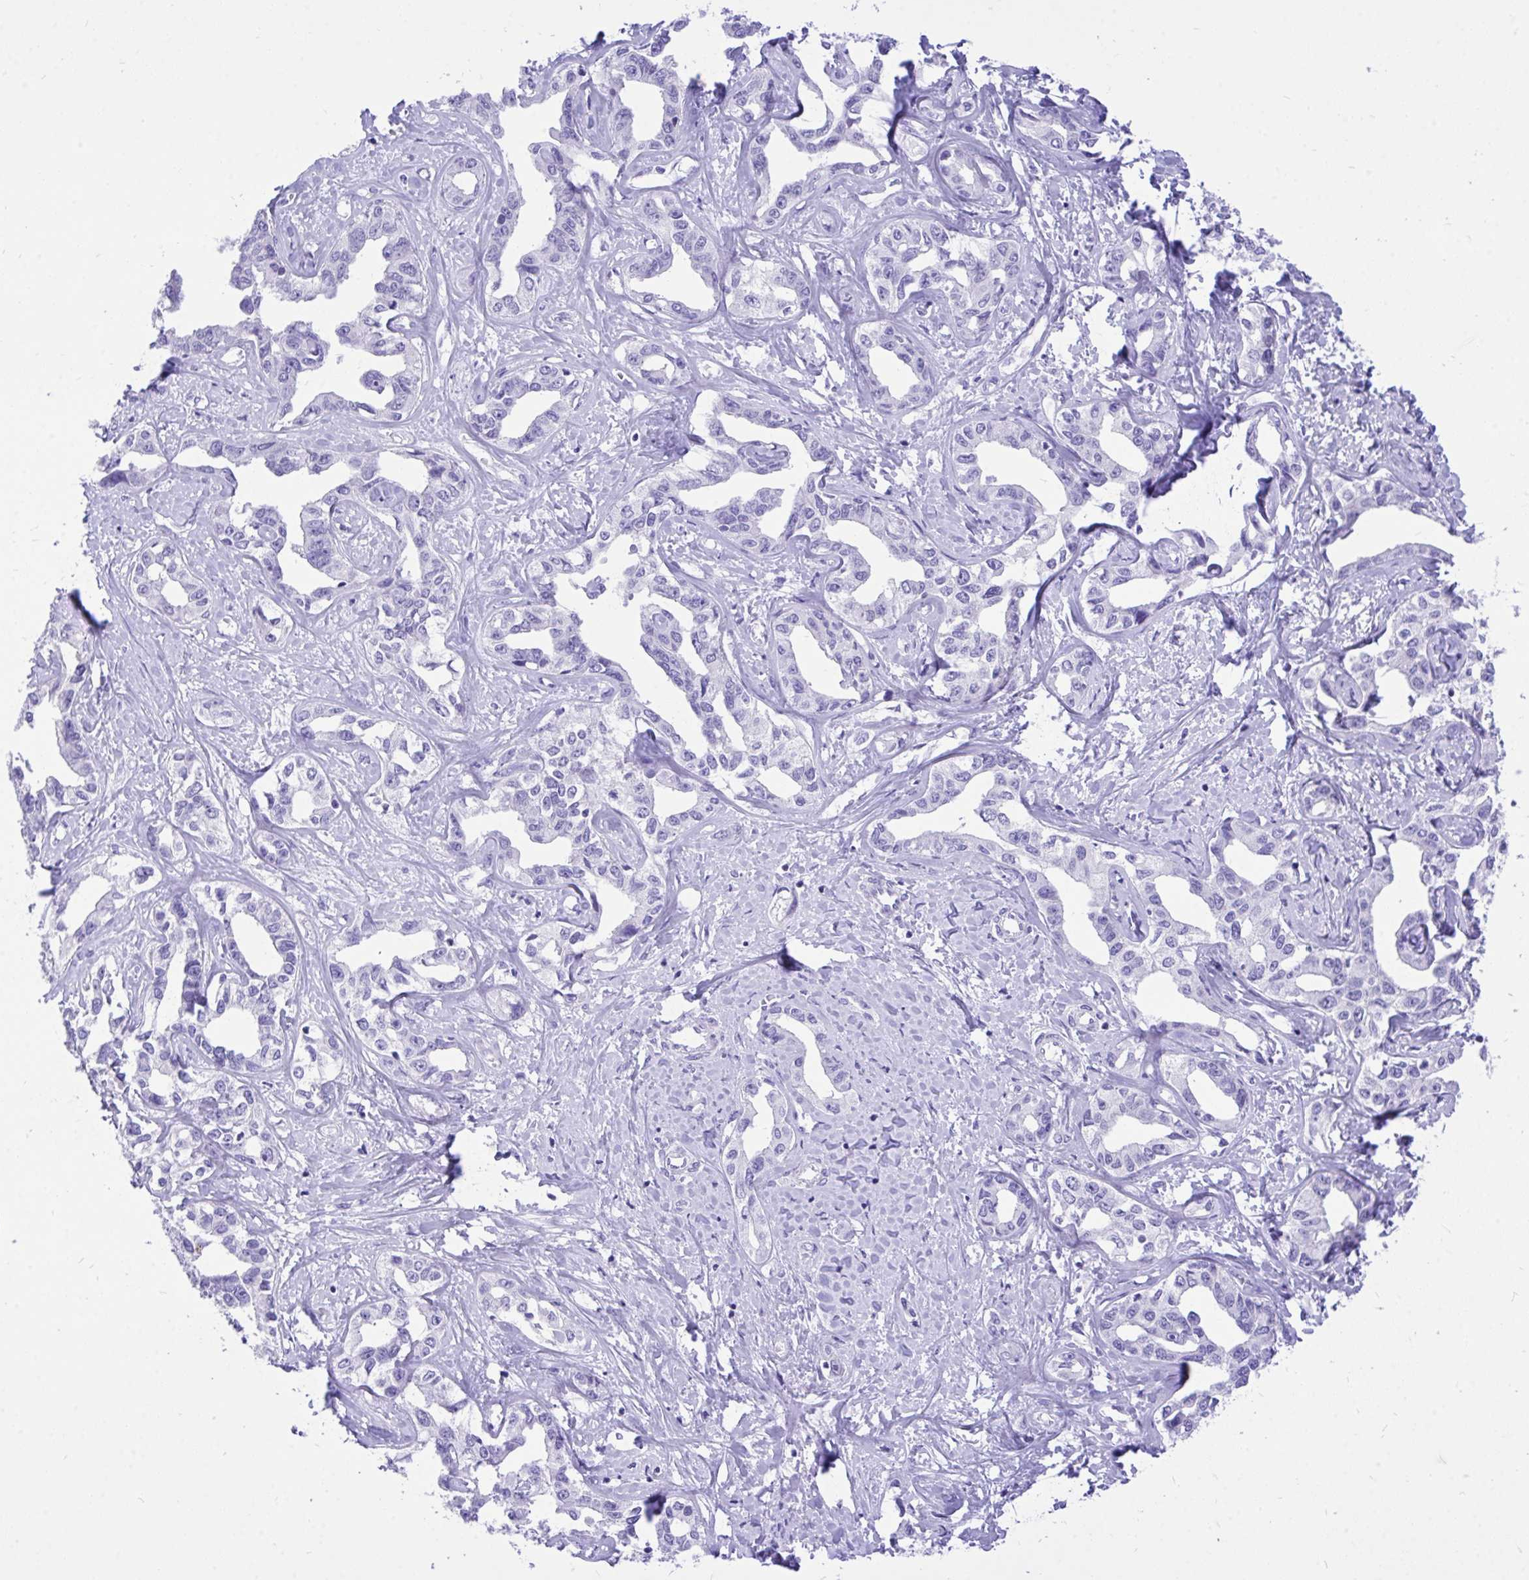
{"staining": {"intensity": "negative", "quantity": "none", "location": "none"}, "tissue": "liver cancer", "cell_type": "Tumor cells", "image_type": "cancer", "snomed": [{"axis": "morphology", "description": "Cholangiocarcinoma"}, {"axis": "topography", "description": "Liver"}], "caption": "DAB (3,3'-diaminobenzidine) immunohistochemical staining of cholangiocarcinoma (liver) shows no significant positivity in tumor cells.", "gene": "MON1A", "patient": {"sex": "male", "age": 59}}